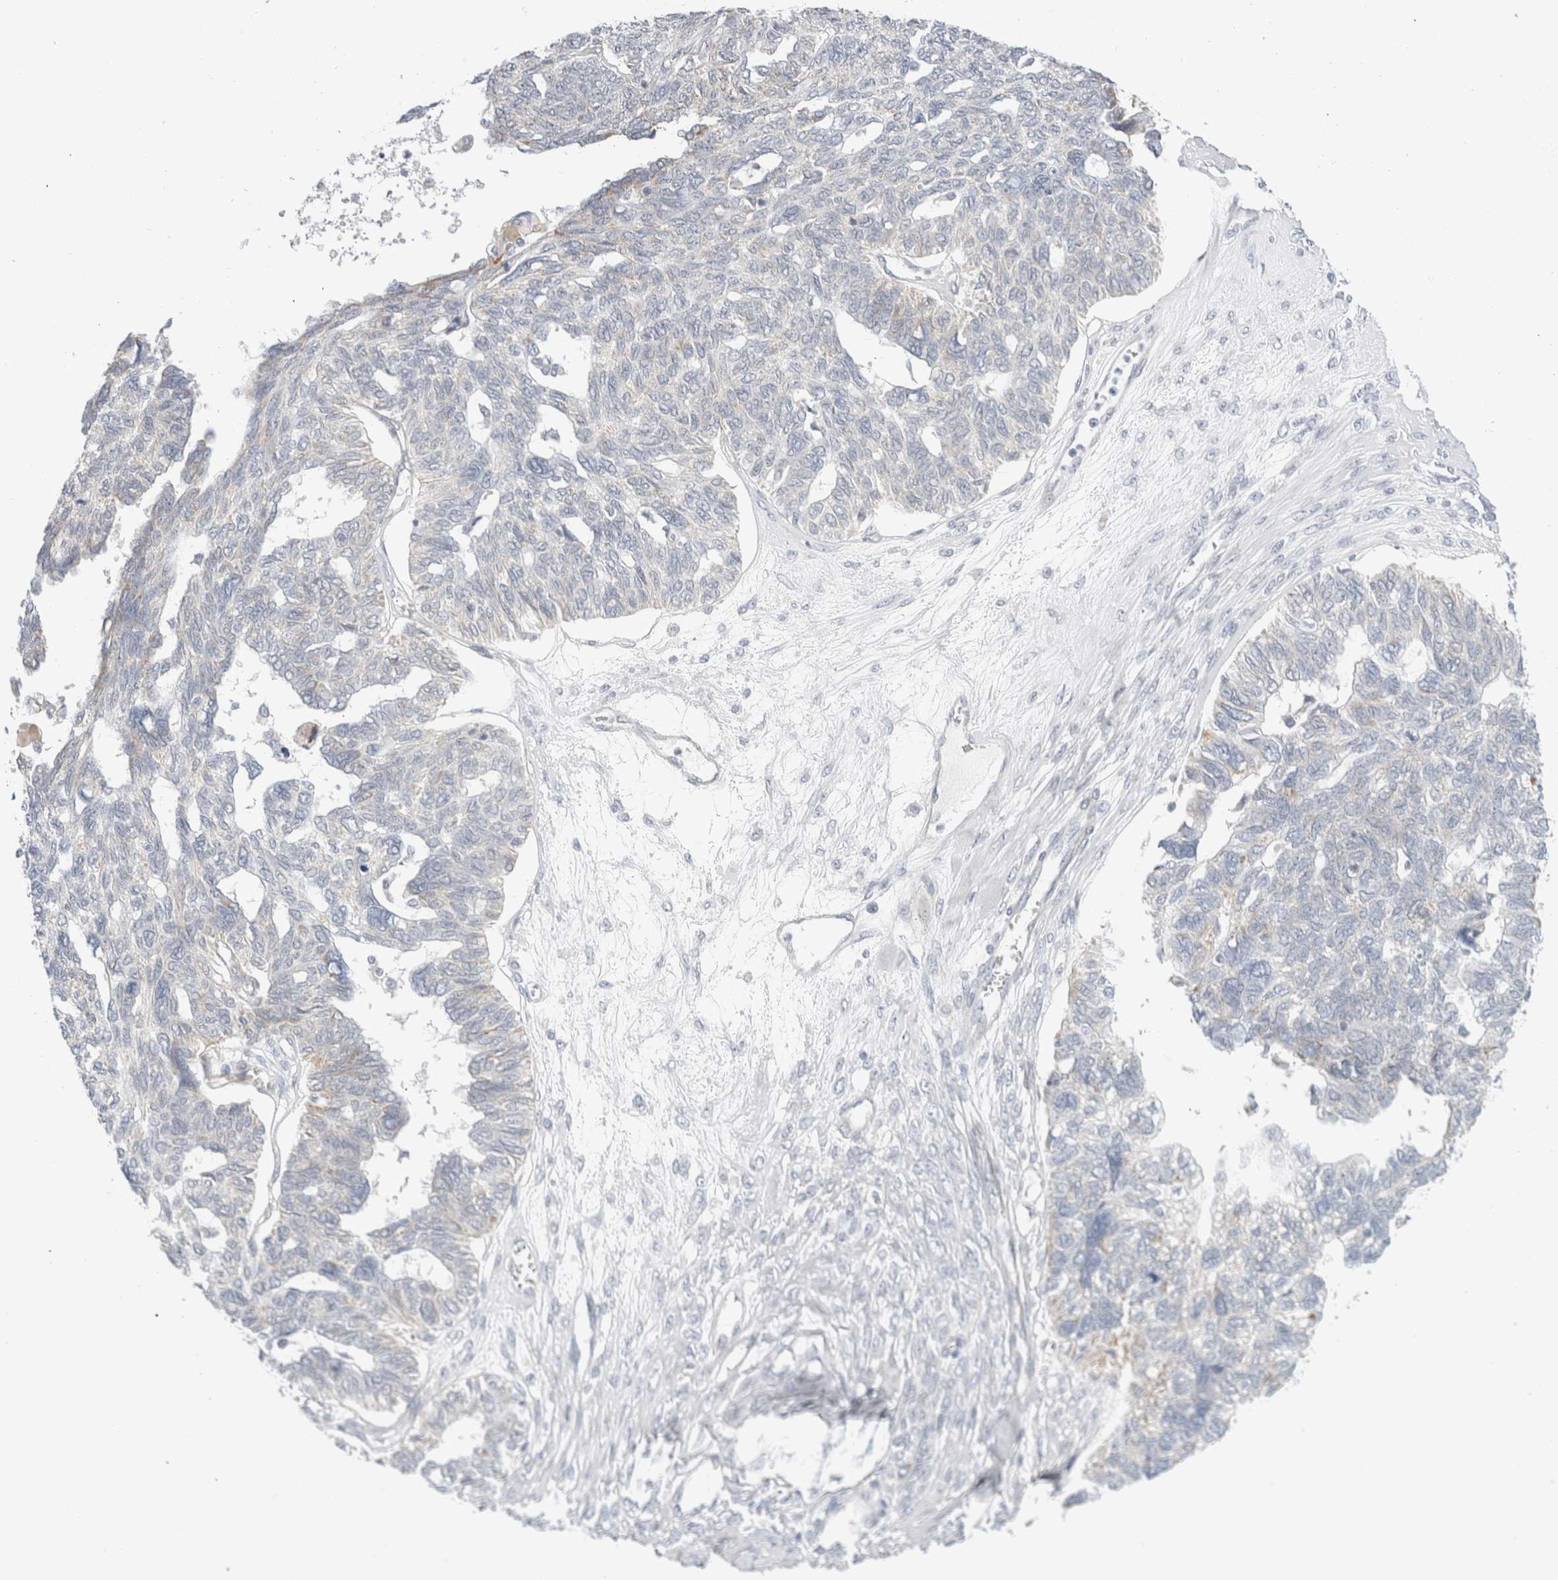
{"staining": {"intensity": "negative", "quantity": "none", "location": "none"}, "tissue": "ovarian cancer", "cell_type": "Tumor cells", "image_type": "cancer", "snomed": [{"axis": "morphology", "description": "Cystadenocarcinoma, serous, NOS"}, {"axis": "topography", "description": "Ovary"}], "caption": "Immunohistochemical staining of serous cystadenocarcinoma (ovarian) displays no significant positivity in tumor cells.", "gene": "FAHD1", "patient": {"sex": "female", "age": 79}}